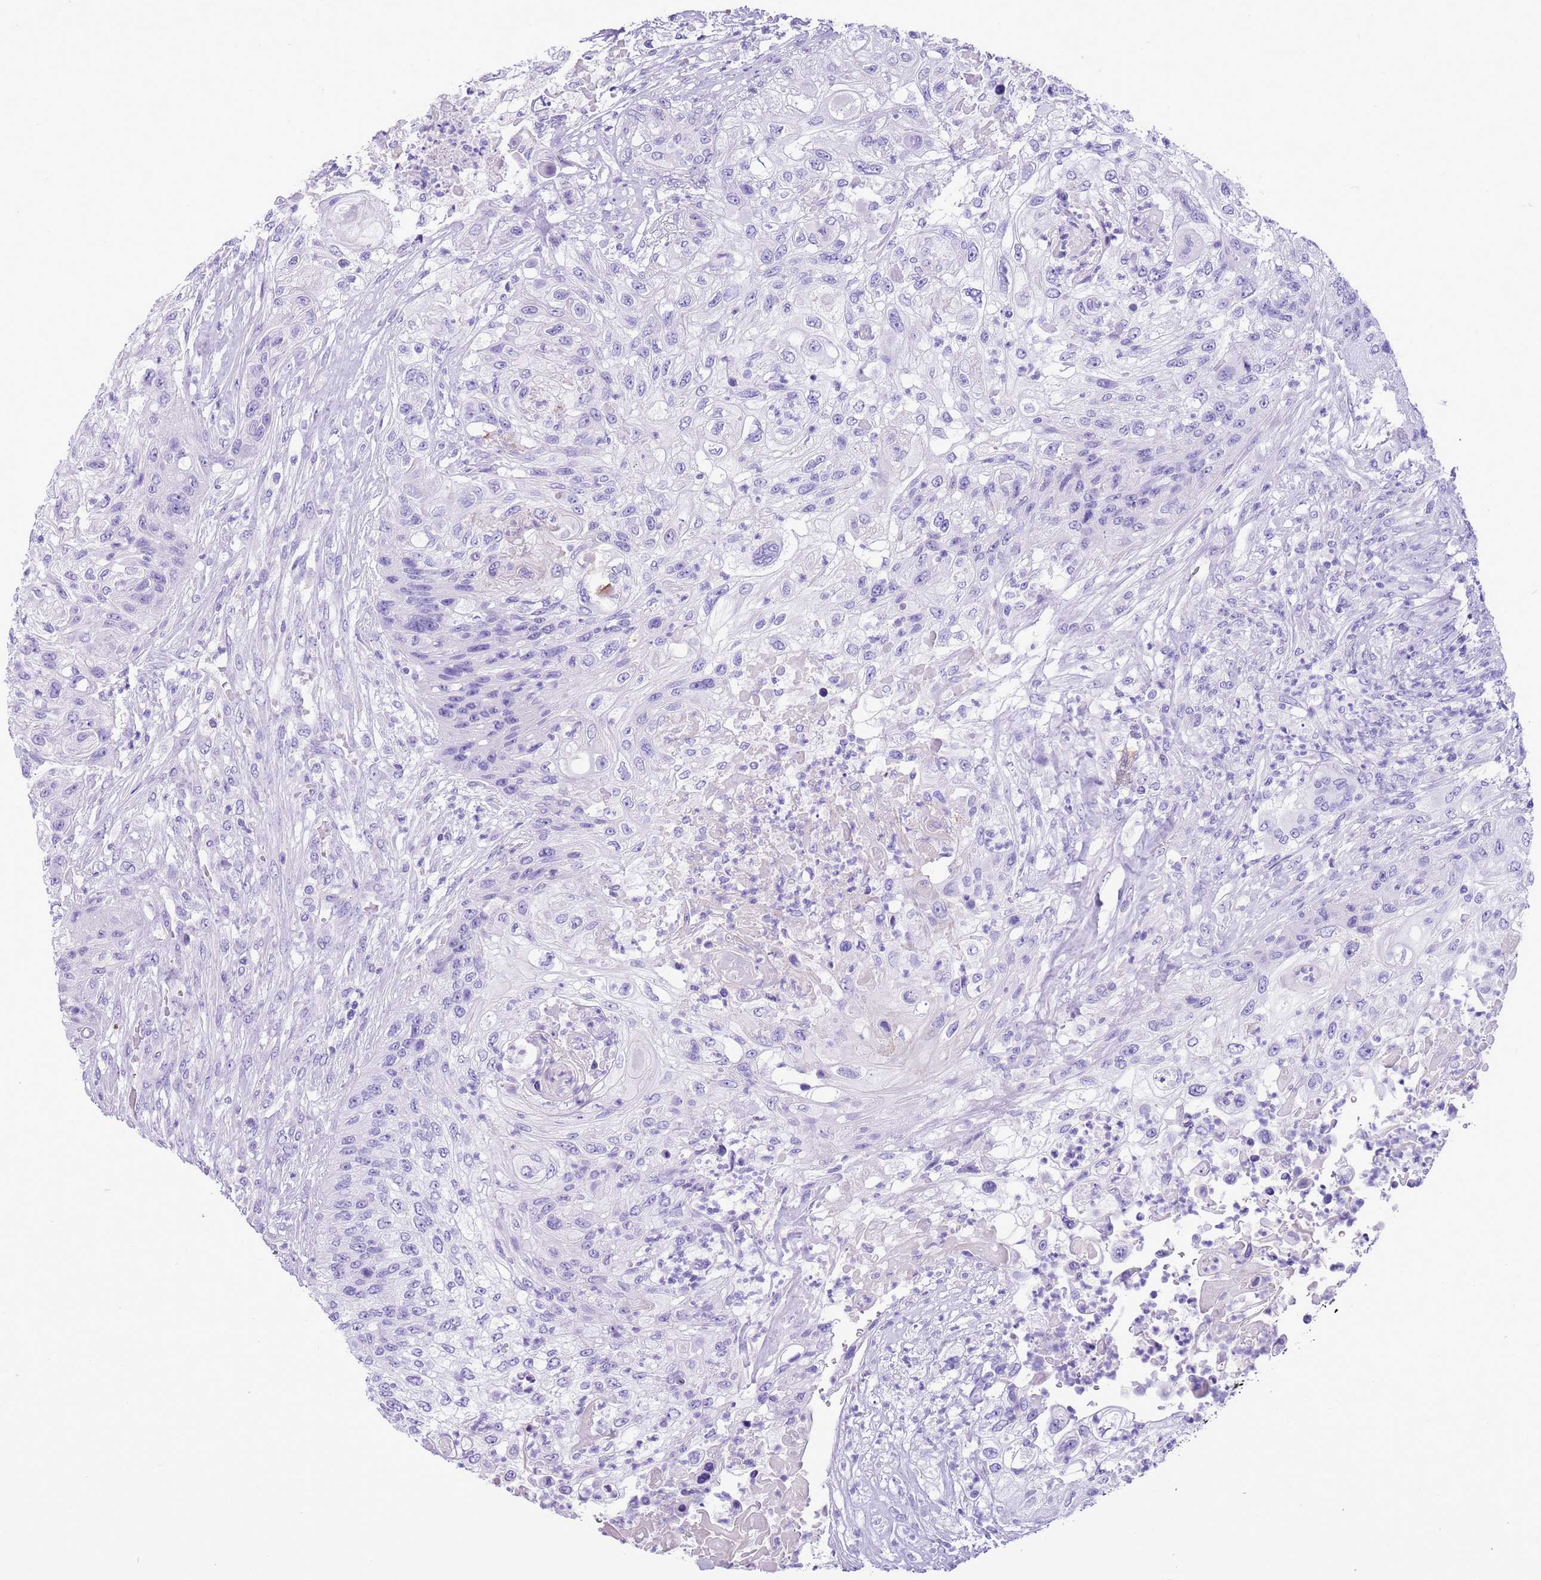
{"staining": {"intensity": "negative", "quantity": "none", "location": "none"}, "tissue": "urothelial cancer", "cell_type": "Tumor cells", "image_type": "cancer", "snomed": [{"axis": "morphology", "description": "Urothelial carcinoma, High grade"}, {"axis": "topography", "description": "Urinary bladder"}], "caption": "DAB immunohistochemical staining of high-grade urothelial carcinoma reveals no significant staining in tumor cells.", "gene": "TBC1D10B", "patient": {"sex": "female", "age": 60}}